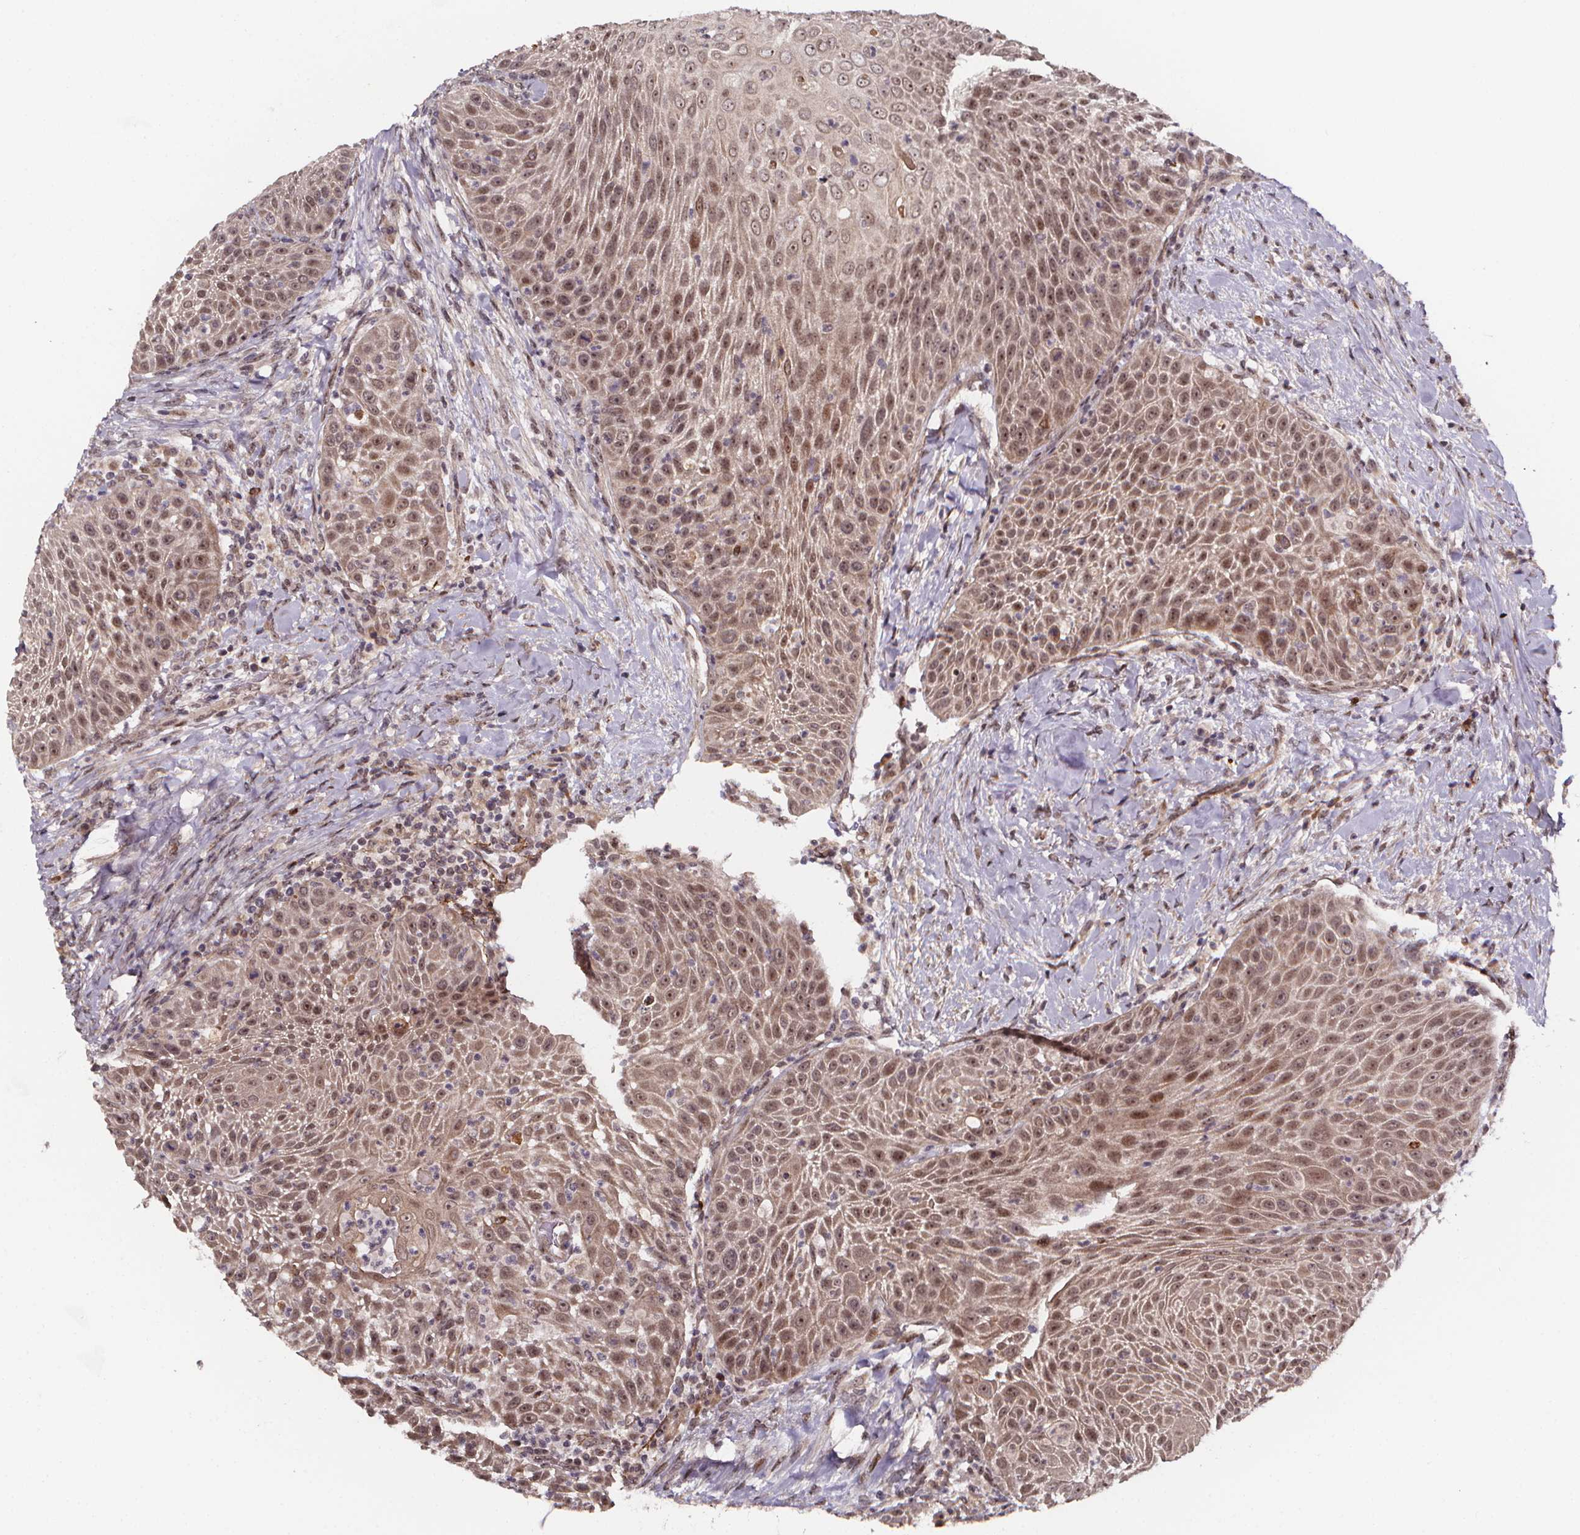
{"staining": {"intensity": "moderate", "quantity": ">75%", "location": "cytoplasmic/membranous,nuclear"}, "tissue": "head and neck cancer", "cell_type": "Tumor cells", "image_type": "cancer", "snomed": [{"axis": "morphology", "description": "Squamous cell carcinoma, NOS"}, {"axis": "topography", "description": "Head-Neck"}], "caption": "Immunohistochemical staining of human head and neck cancer (squamous cell carcinoma) reveals medium levels of moderate cytoplasmic/membranous and nuclear protein staining in approximately >75% of tumor cells. (Brightfield microscopy of DAB IHC at high magnification).", "gene": "DDIT3", "patient": {"sex": "male", "age": 69}}